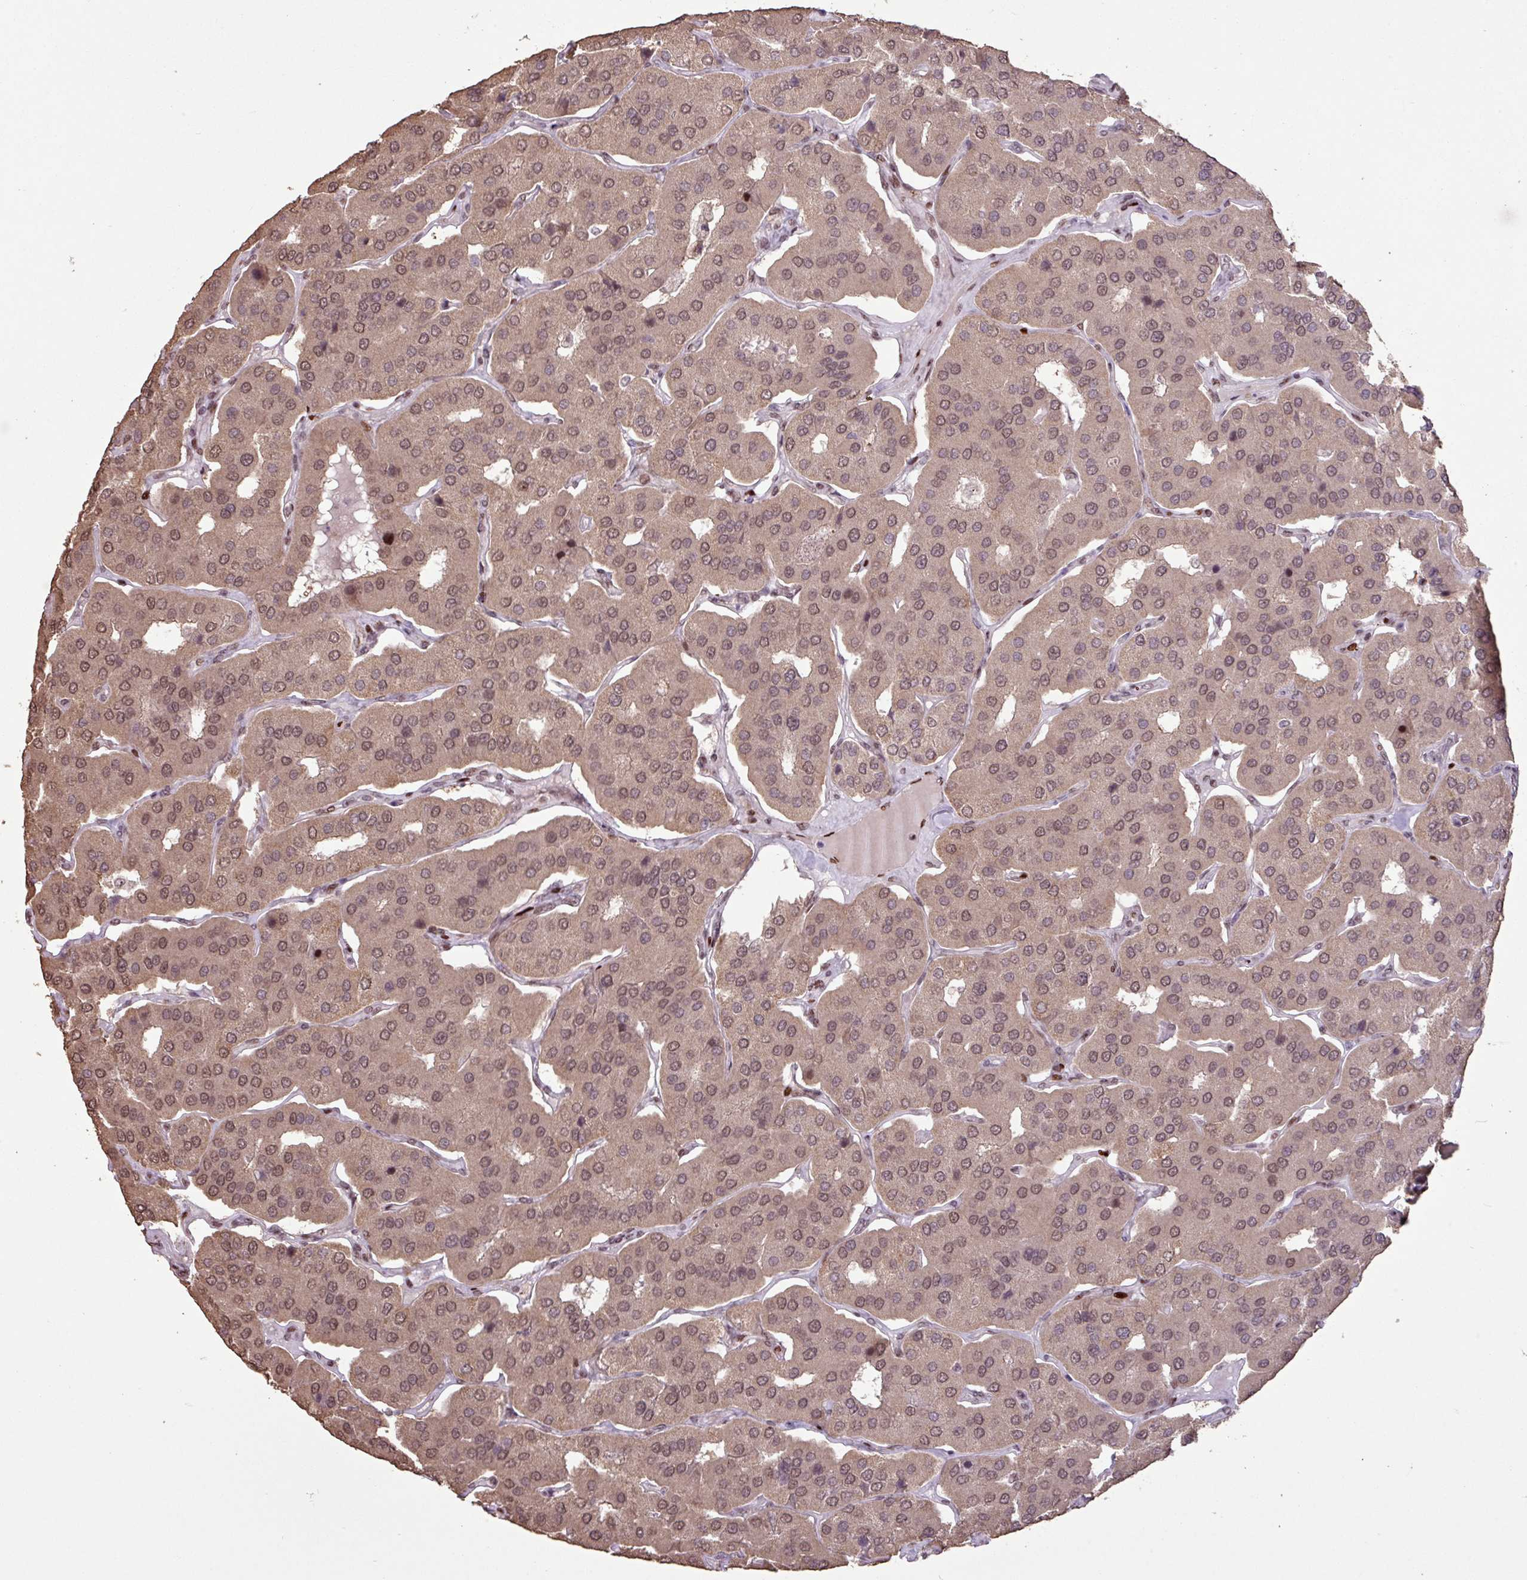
{"staining": {"intensity": "weak", "quantity": ">75%", "location": "cytoplasmic/membranous,nuclear"}, "tissue": "parathyroid gland", "cell_type": "Glandular cells", "image_type": "normal", "snomed": [{"axis": "morphology", "description": "Normal tissue, NOS"}, {"axis": "morphology", "description": "Adenoma, NOS"}, {"axis": "topography", "description": "Parathyroid gland"}], "caption": "IHC of benign human parathyroid gland shows low levels of weak cytoplasmic/membranous,nuclear expression in approximately >75% of glandular cells.", "gene": "ZNF709", "patient": {"sex": "female", "age": 86}}